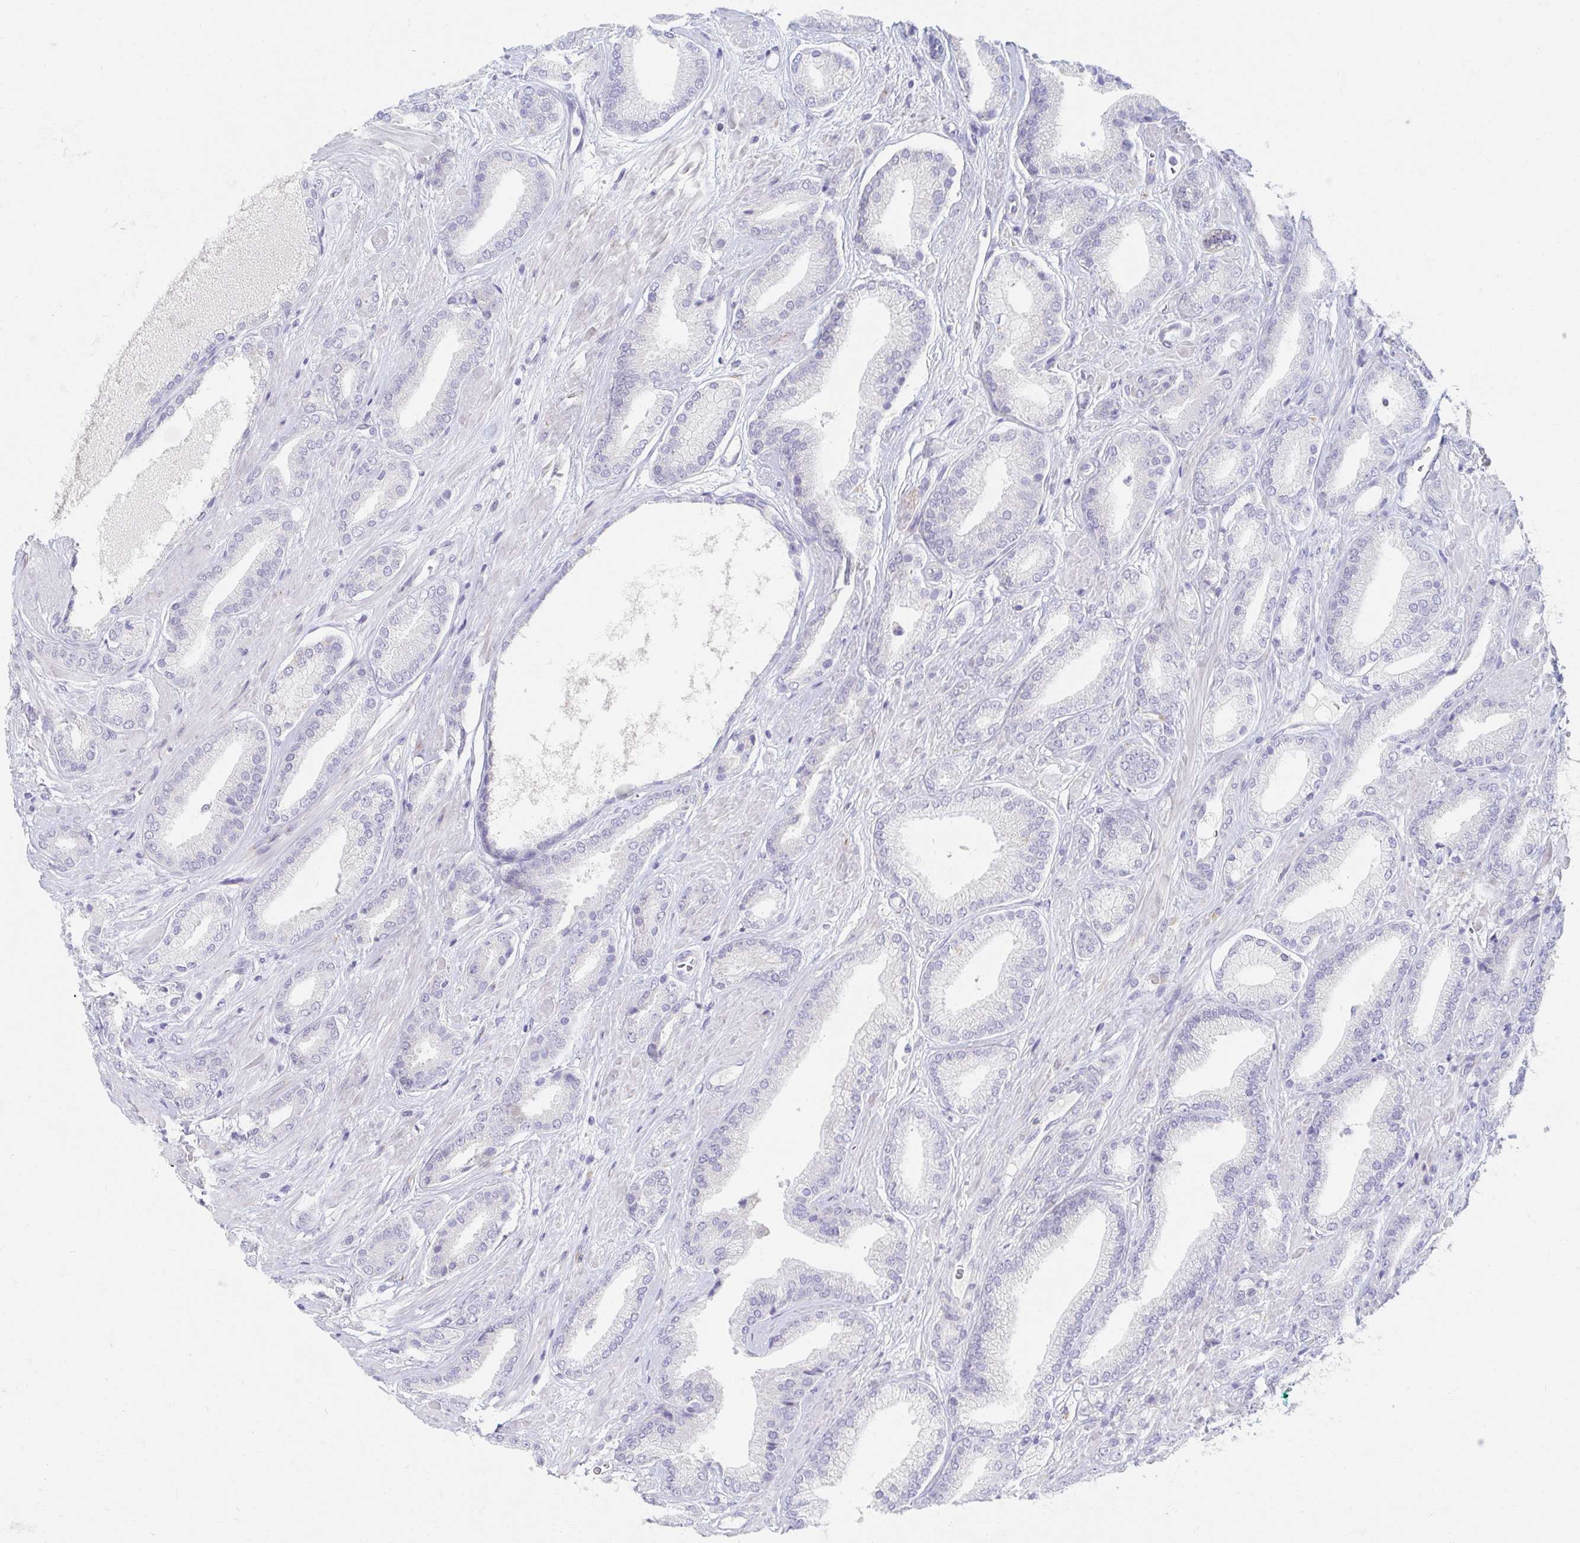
{"staining": {"intensity": "negative", "quantity": "none", "location": "none"}, "tissue": "prostate cancer", "cell_type": "Tumor cells", "image_type": "cancer", "snomed": [{"axis": "morphology", "description": "Adenocarcinoma, High grade"}, {"axis": "topography", "description": "Prostate"}], "caption": "Tumor cells are negative for brown protein staining in high-grade adenocarcinoma (prostate).", "gene": "MYLK2", "patient": {"sex": "male", "age": 56}}